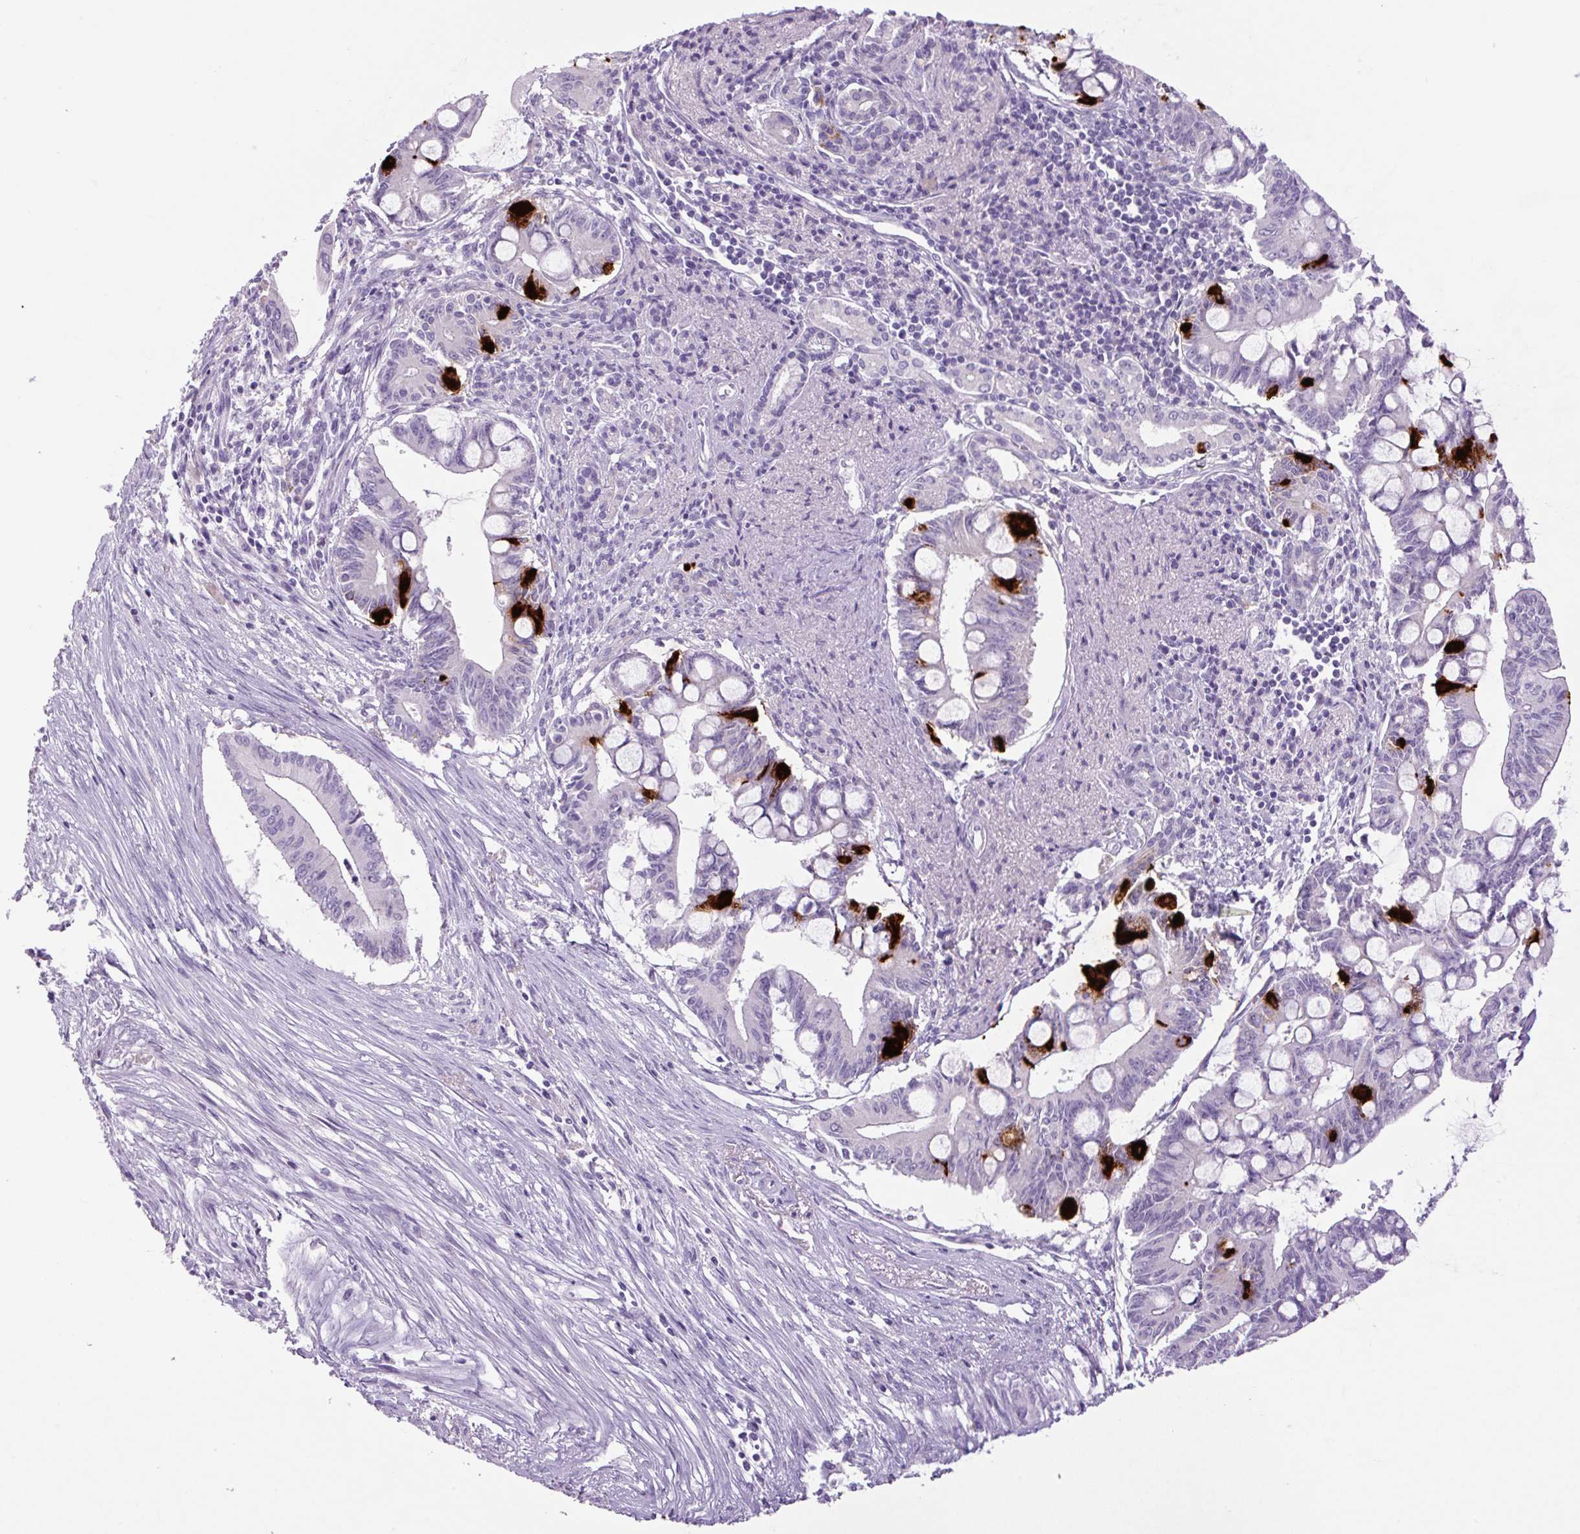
{"staining": {"intensity": "strong", "quantity": "<25%", "location": "cytoplasmic/membranous"}, "tissue": "pancreatic cancer", "cell_type": "Tumor cells", "image_type": "cancer", "snomed": [{"axis": "morphology", "description": "Adenocarcinoma, NOS"}, {"axis": "topography", "description": "Pancreas"}], "caption": "Approximately <25% of tumor cells in pancreatic cancer demonstrate strong cytoplasmic/membranous protein expression as visualized by brown immunohistochemical staining.", "gene": "CHGA", "patient": {"sex": "male", "age": 68}}